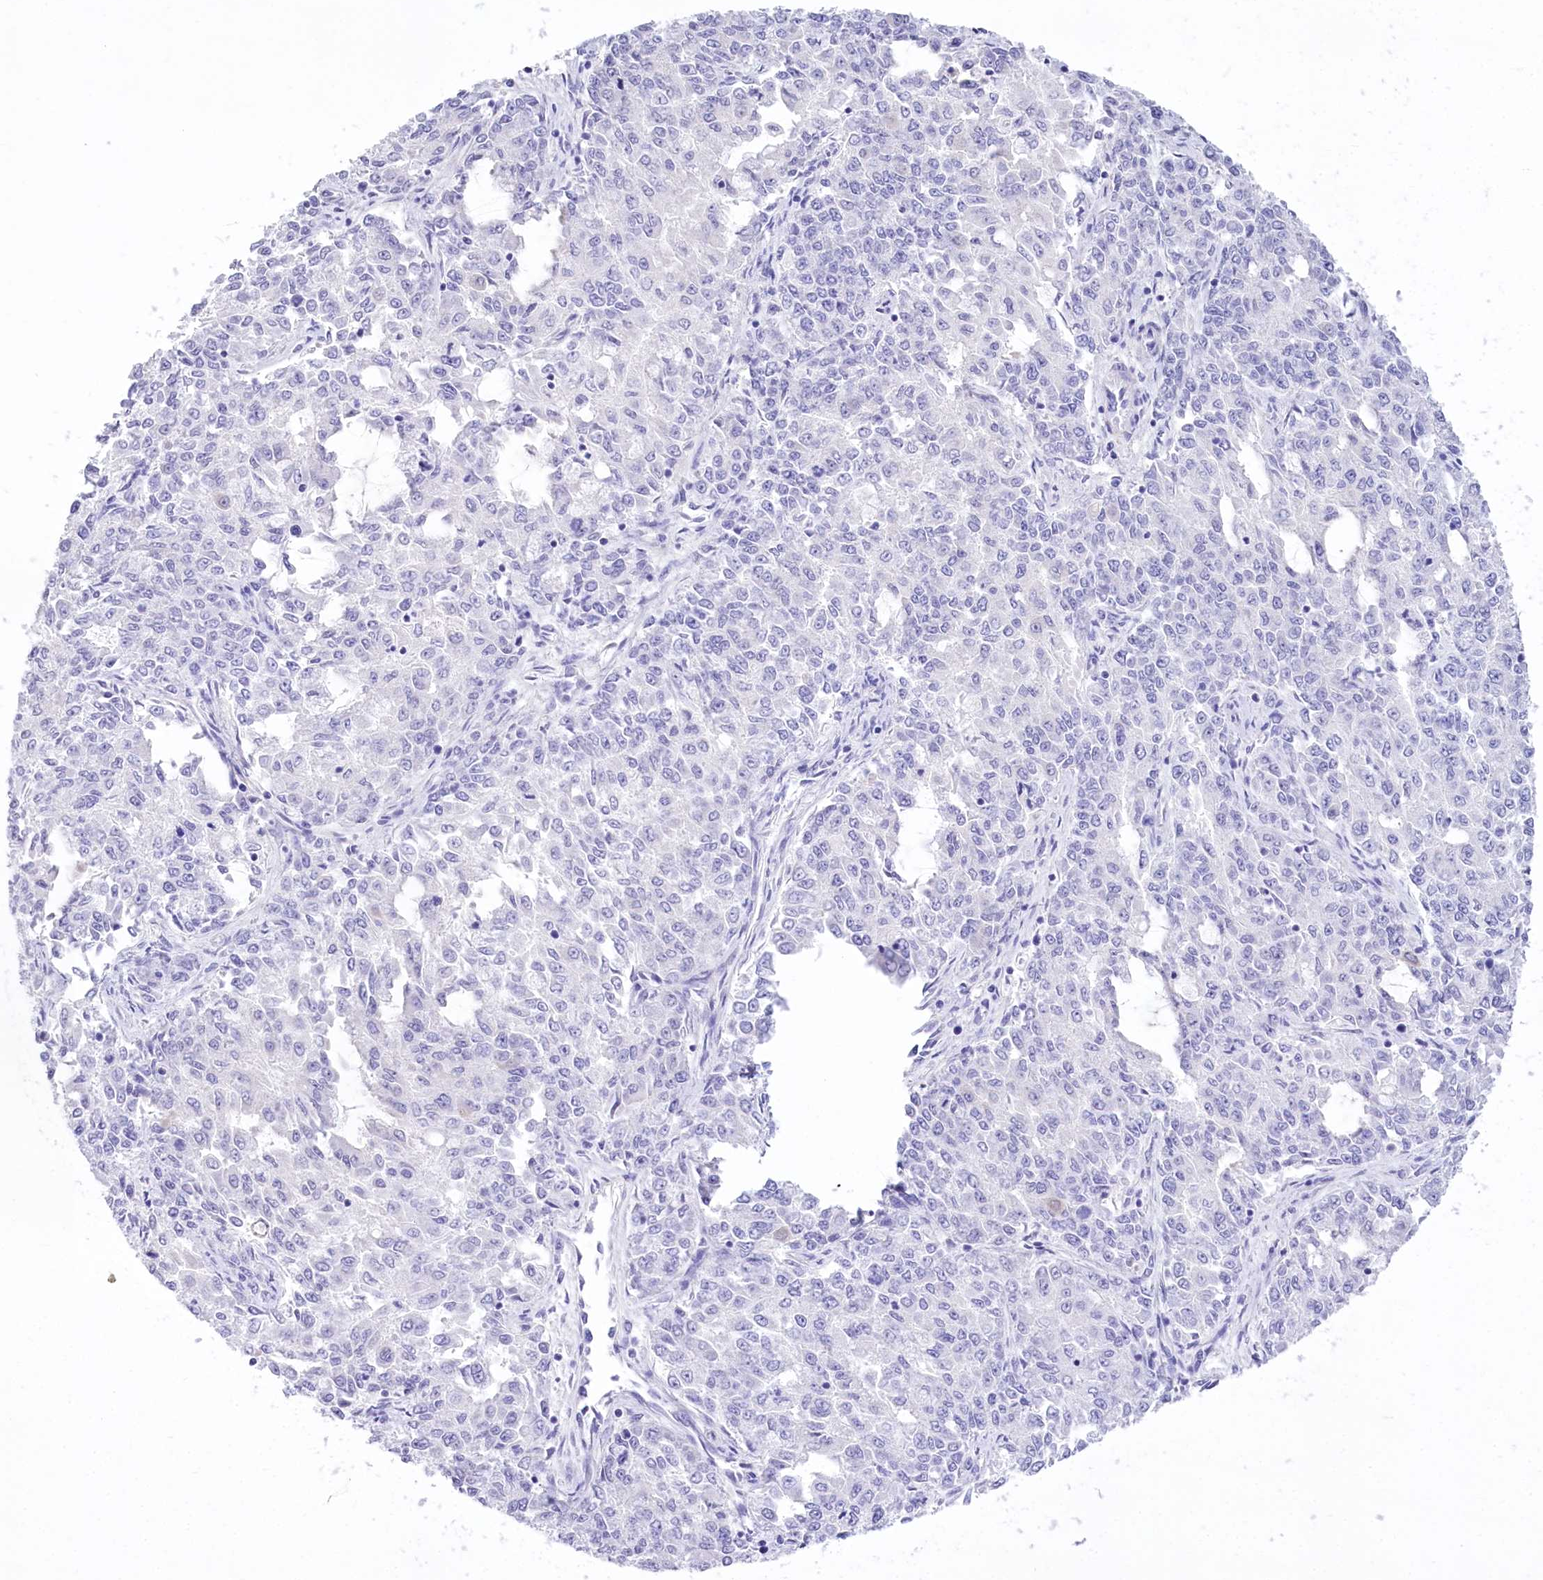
{"staining": {"intensity": "negative", "quantity": "none", "location": "none"}, "tissue": "endometrial cancer", "cell_type": "Tumor cells", "image_type": "cancer", "snomed": [{"axis": "morphology", "description": "Adenocarcinoma, NOS"}, {"axis": "topography", "description": "Endometrium"}], "caption": "The photomicrograph displays no significant staining in tumor cells of endometrial cancer (adenocarcinoma). The staining was performed using DAB to visualize the protein expression in brown, while the nuclei were stained in blue with hematoxylin (Magnification: 20x).", "gene": "PBLD", "patient": {"sex": "female", "age": 50}}